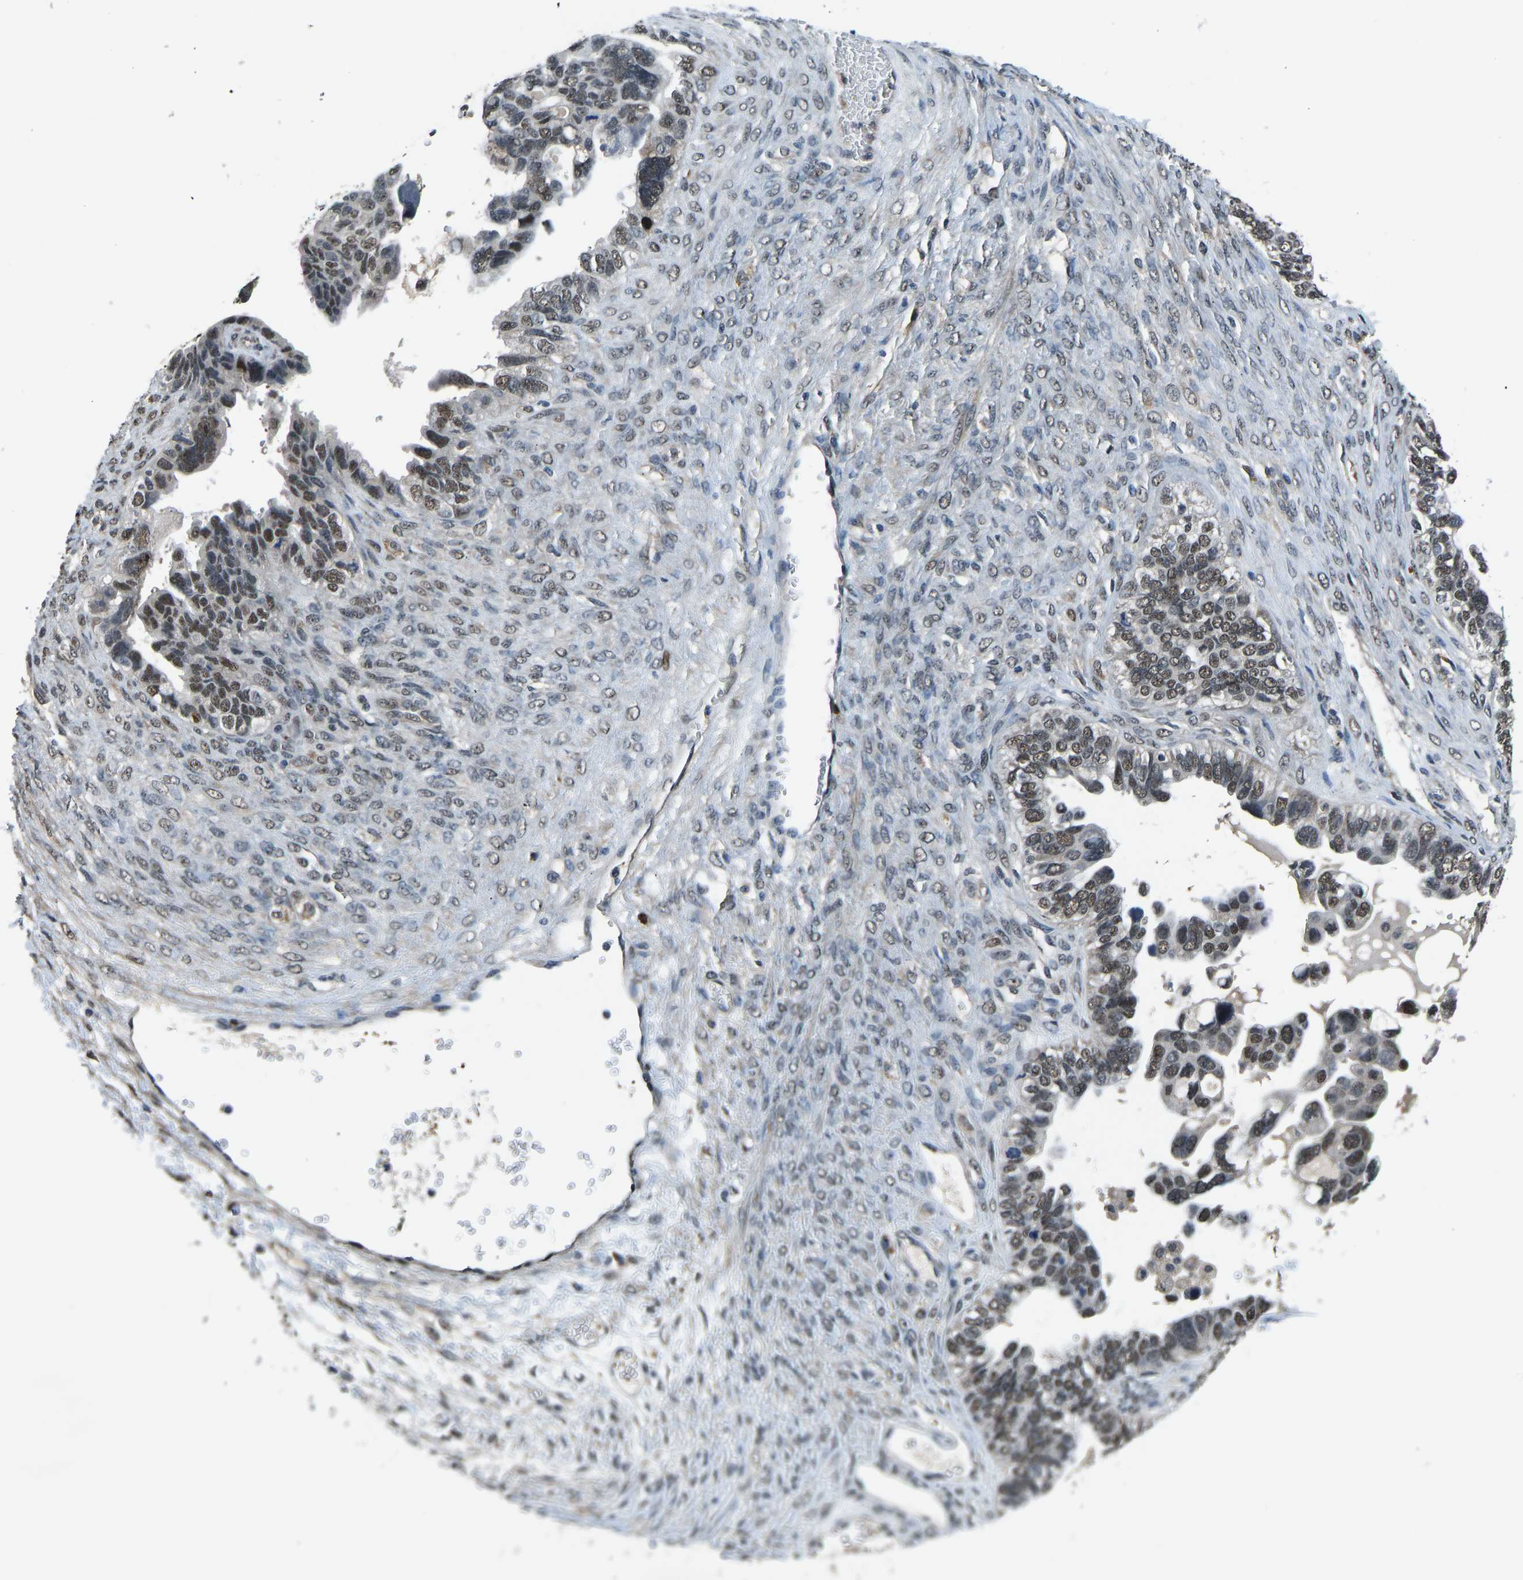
{"staining": {"intensity": "moderate", "quantity": "25%-75%", "location": "nuclear"}, "tissue": "ovarian cancer", "cell_type": "Tumor cells", "image_type": "cancer", "snomed": [{"axis": "morphology", "description": "Cystadenocarcinoma, serous, NOS"}, {"axis": "topography", "description": "Ovary"}], "caption": "Ovarian serous cystadenocarcinoma stained for a protein (brown) shows moderate nuclear positive staining in about 25%-75% of tumor cells.", "gene": "FOS", "patient": {"sex": "female", "age": 79}}